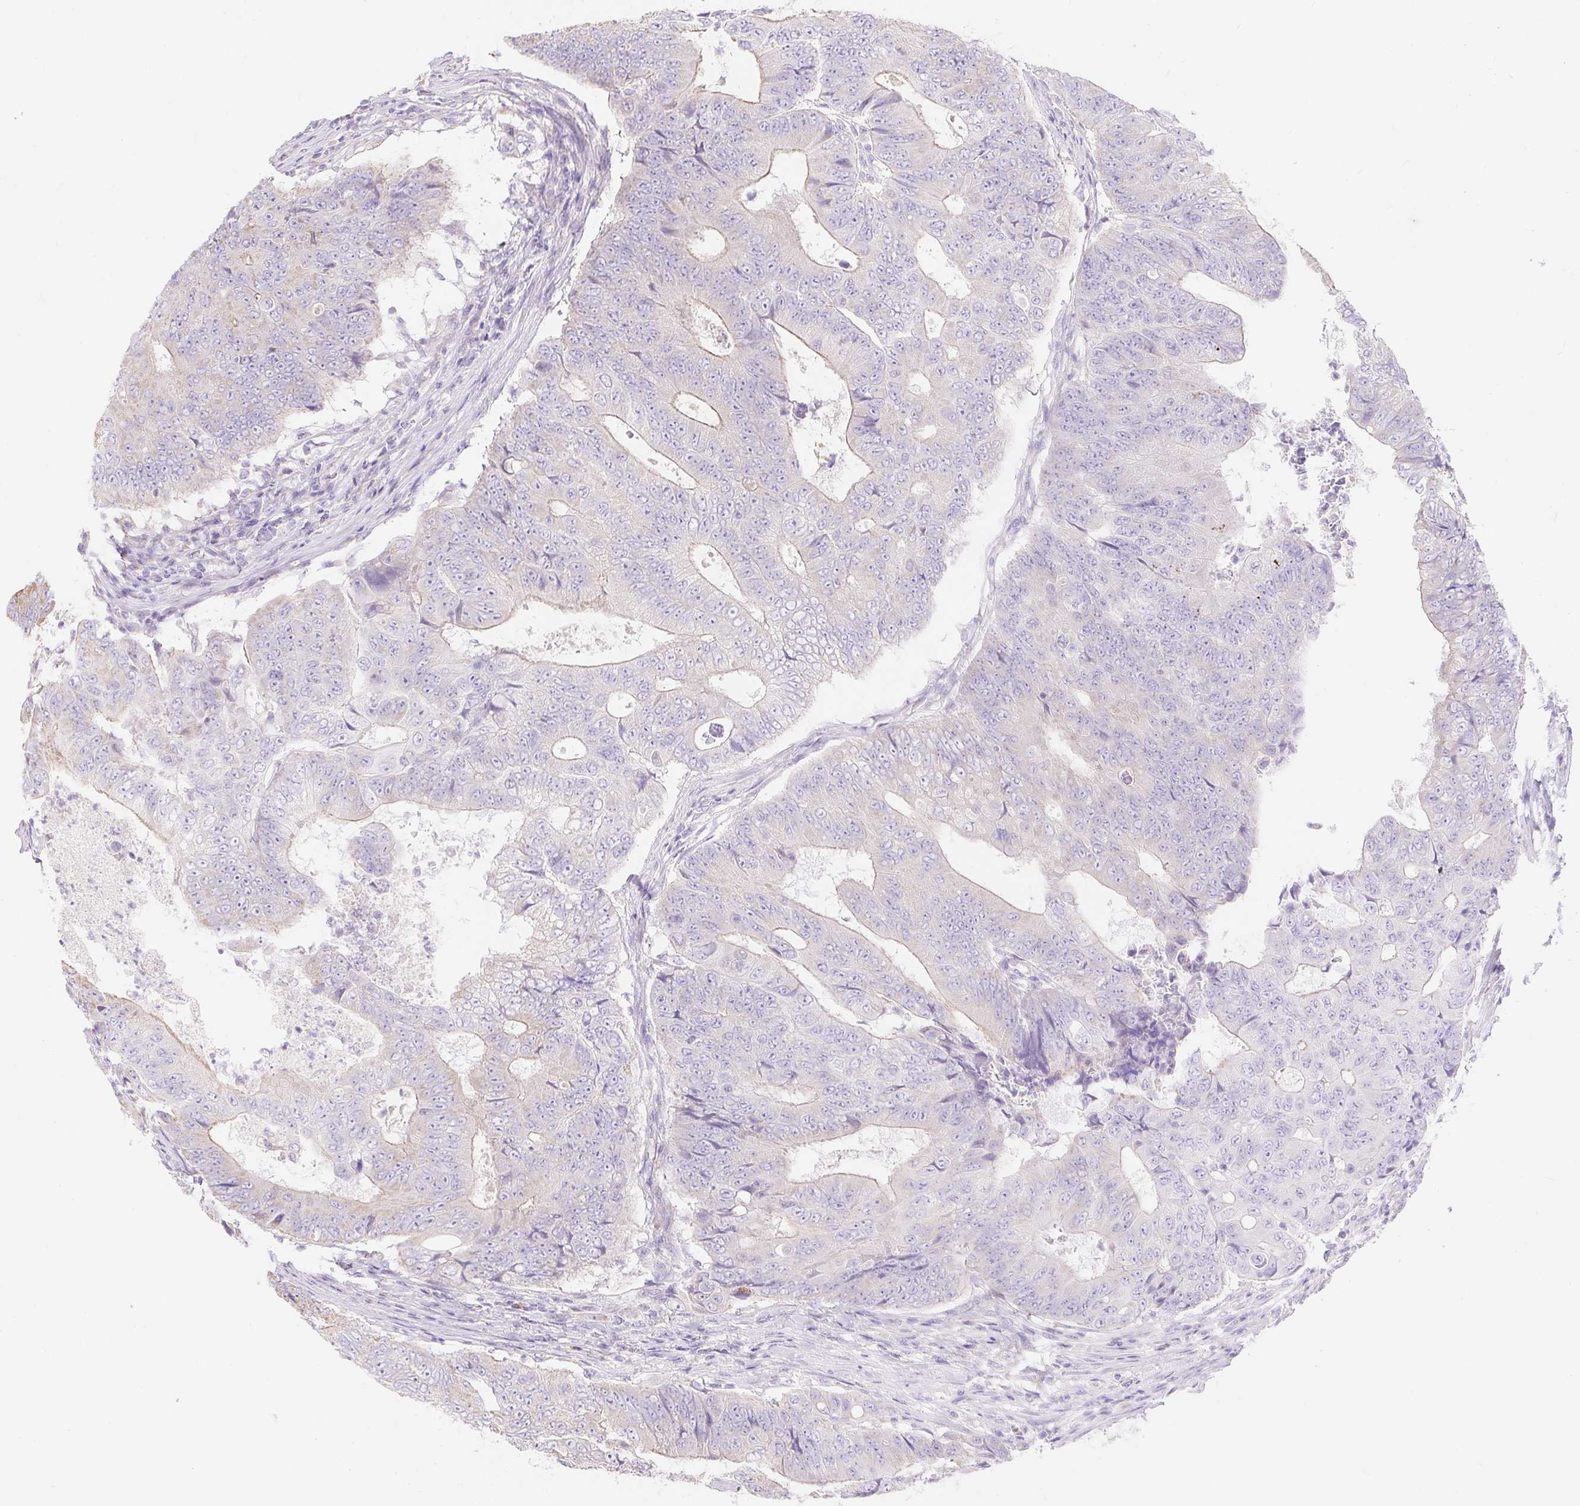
{"staining": {"intensity": "weak", "quantity": "<25%", "location": "cytoplasmic/membranous"}, "tissue": "colorectal cancer", "cell_type": "Tumor cells", "image_type": "cancer", "snomed": [{"axis": "morphology", "description": "Adenocarcinoma, NOS"}, {"axis": "topography", "description": "Colon"}], "caption": "DAB (3,3'-diaminobenzidine) immunohistochemical staining of colorectal adenocarcinoma demonstrates no significant expression in tumor cells.", "gene": "DHX35", "patient": {"sex": "female", "age": 48}}